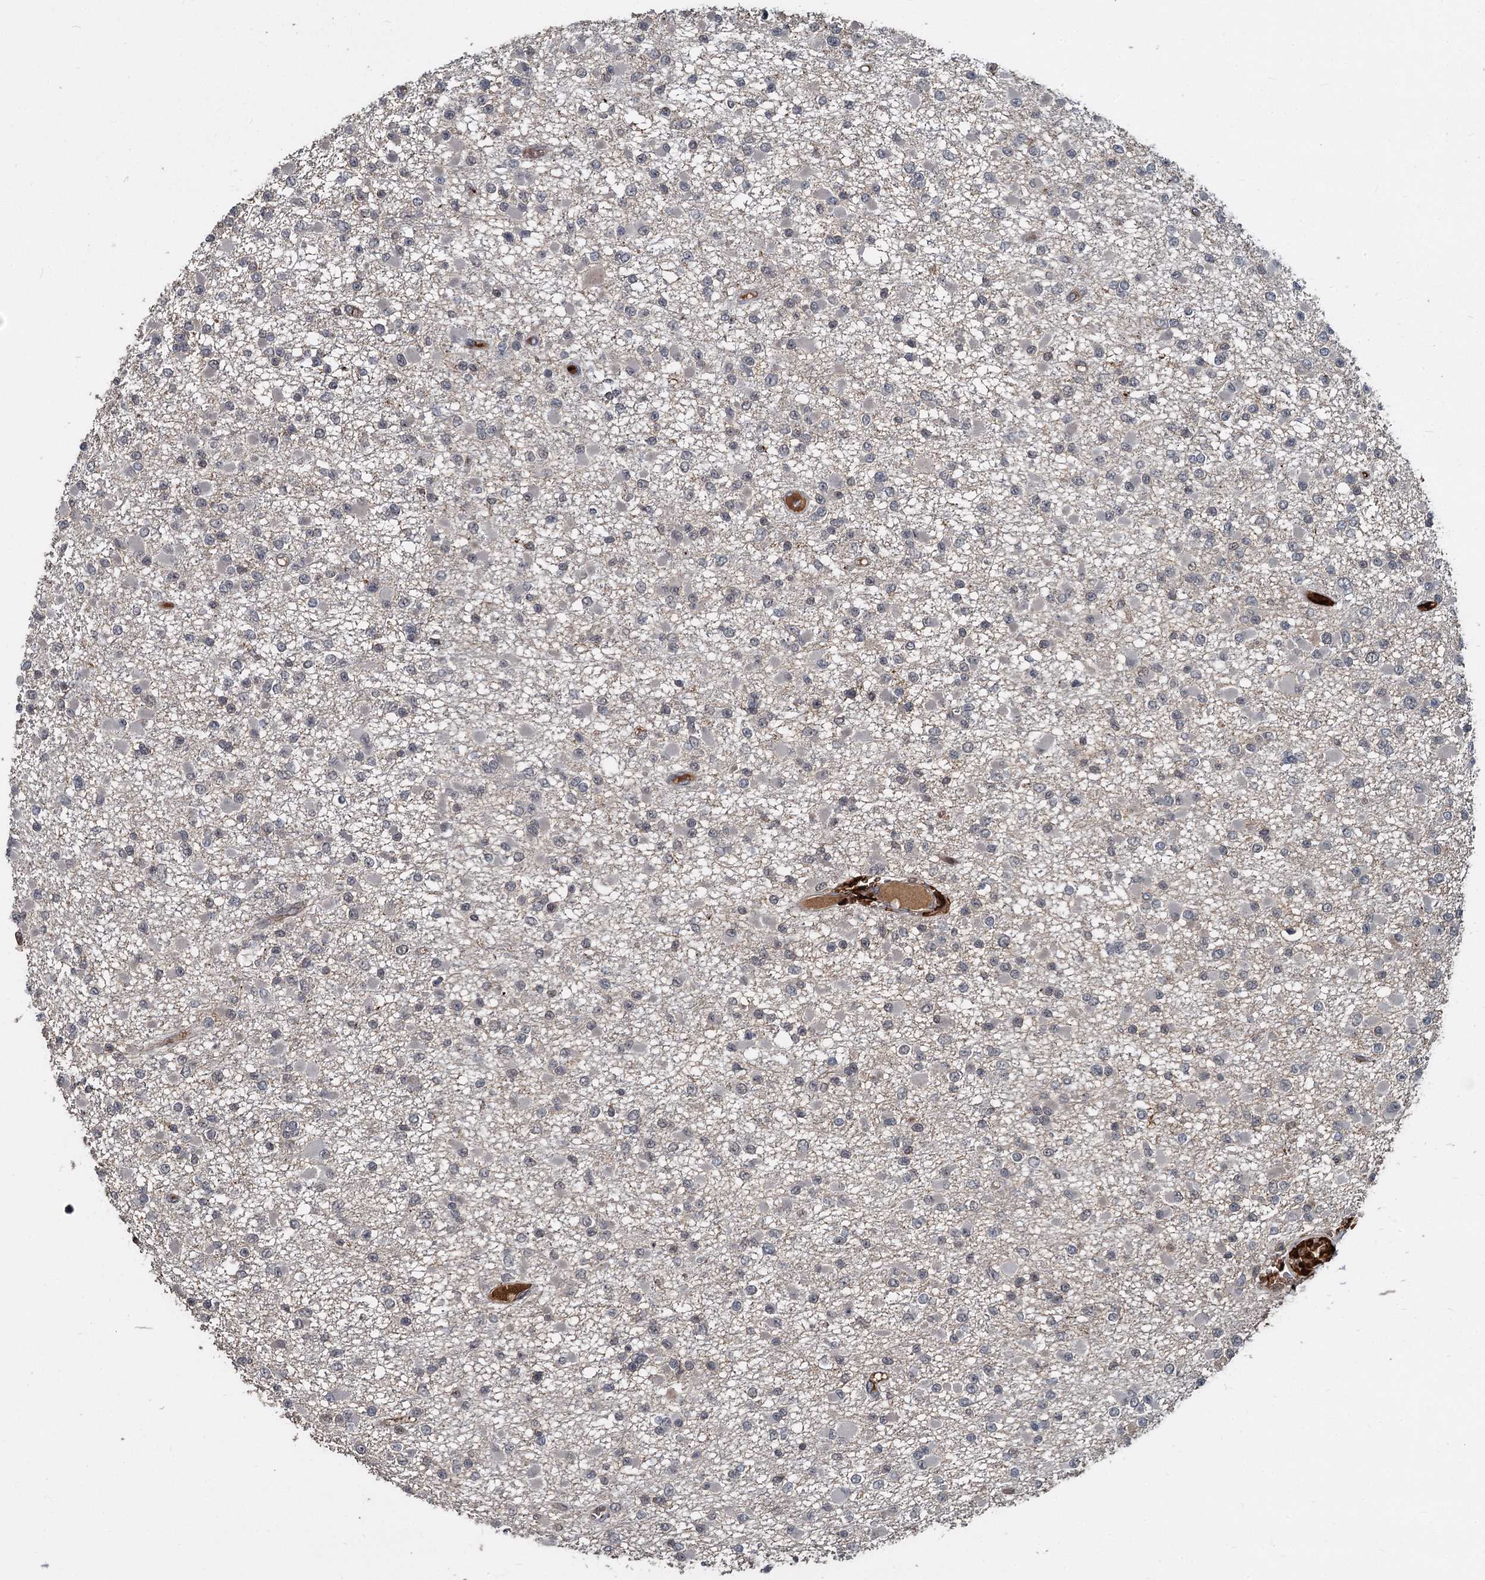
{"staining": {"intensity": "negative", "quantity": "none", "location": "none"}, "tissue": "glioma", "cell_type": "Tumor cells", "image_type": "cancer", "snomed": [{"axis": "morphology", "description": "Glioma, malignant, Low grade"}, {"axis": "topography", "description": "Brain"}], "caption": "Immunohistochemical staining of human malignant glioma (low-grade) shows no significant expression in tumor cells. Brightfield microscopy of IHC stained with DAB (brown) and hematoxylin (blue), captured at high magnification.", "gene": "FANCI", "patient": {"sex": "female", "age": 22}}